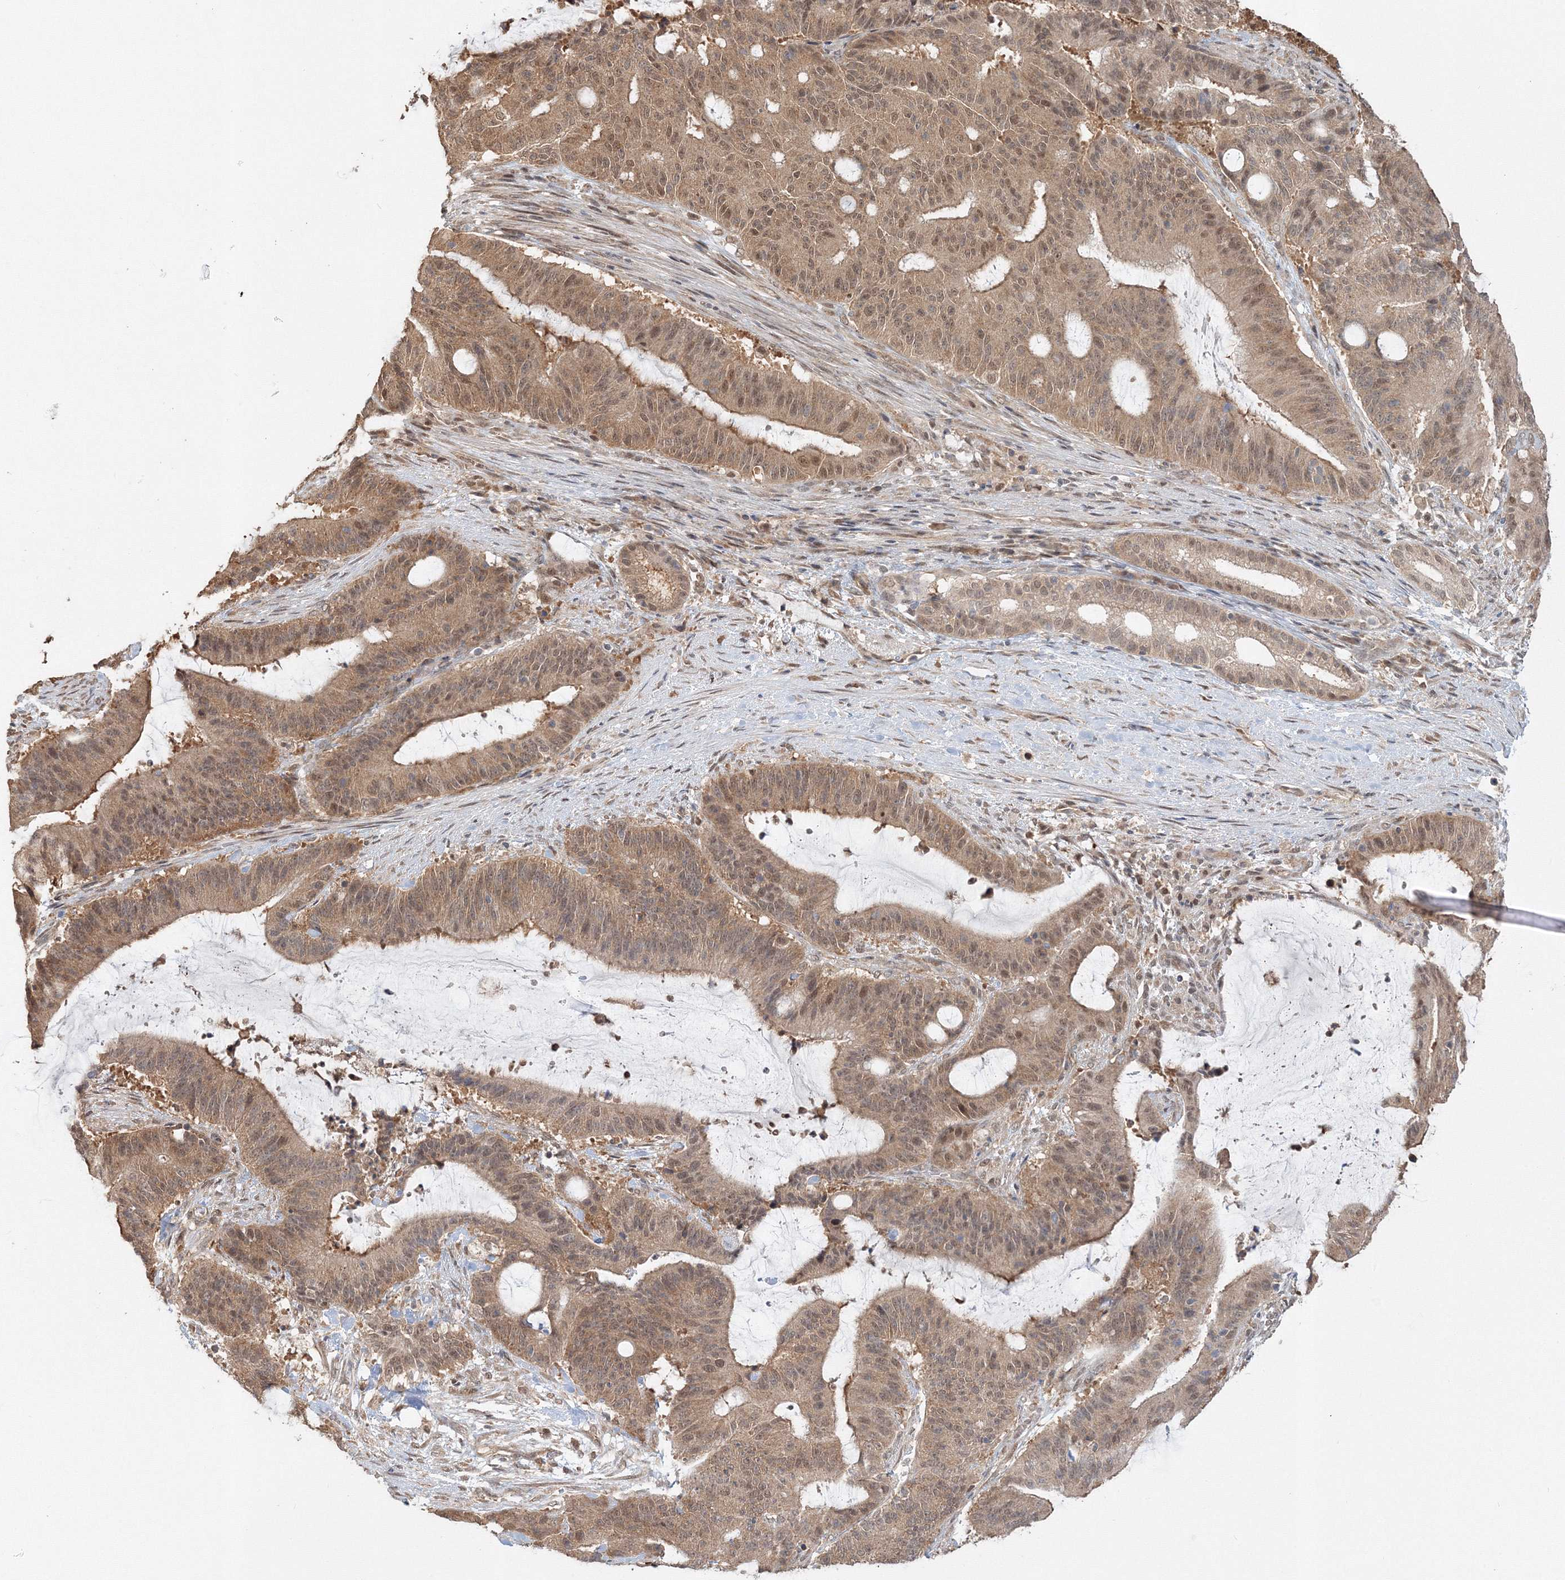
{"staining": {"intensity": "moderate", "quantity": ">75%", "location": "cytoplasmic/membranous,nuclear"}, "tissue": "liver cancer", "cell_type": "Tumor cells", "image_type": "cancer", "snomed": [{"axis": "morphology", "description": "Normal tissue, NOS"}, {"axis": "morphology", "description": "Cholangiocarcinoma"}, {"axis": "topography", "description": "Liver"}, {"axis": "topography", "description": "Peripheral nerve tissue"}], "caption": "The immunohistochemical stain labels moderate cytoplasmic/membranous and nuclear expression in tumor cells of cholangiocarcinoma (liver) tissue.", "gene": "PSMD6", "patient": {"sex": "female", "age": 73}}